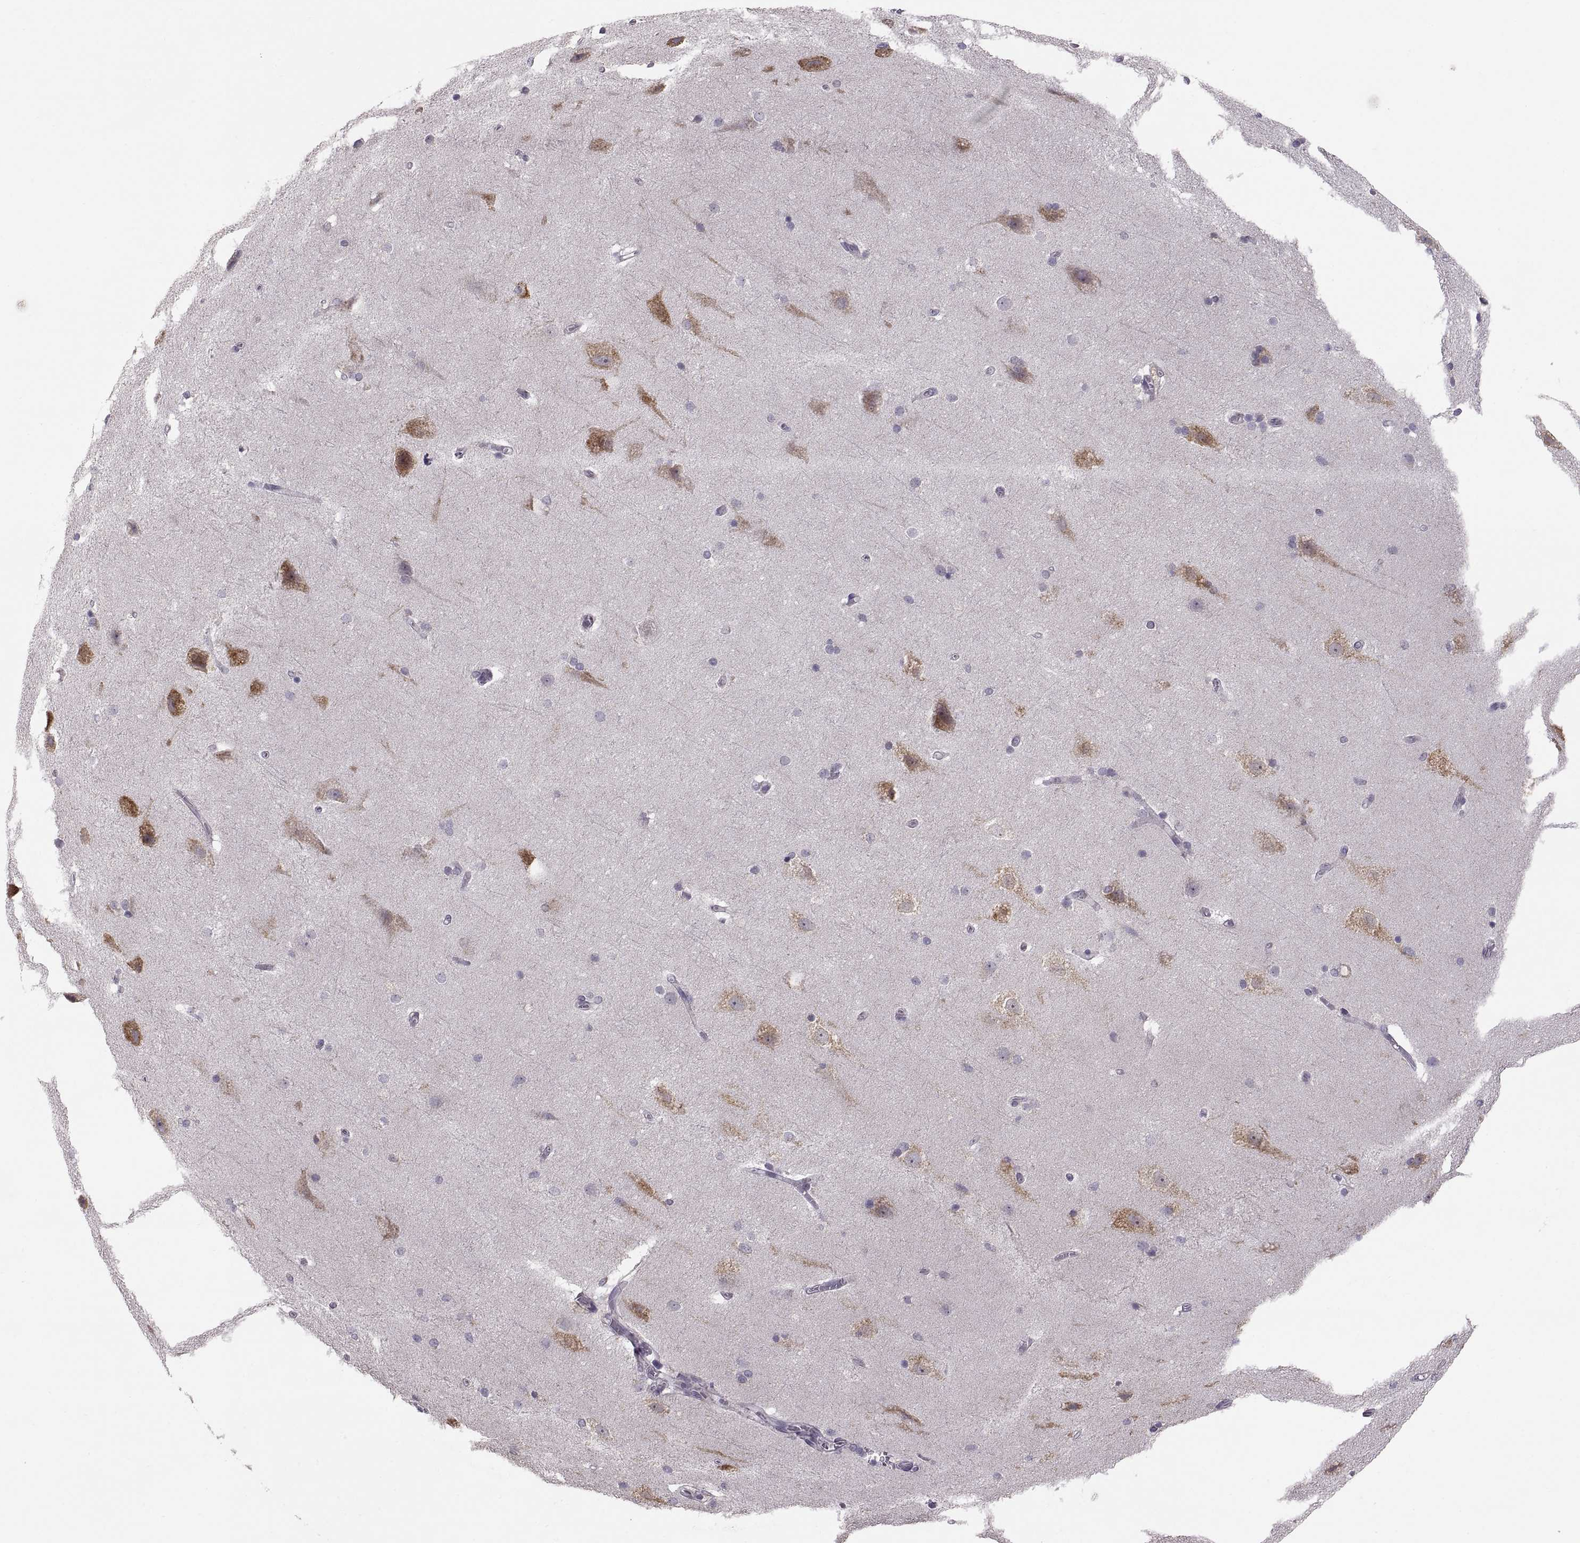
{"staining": {"intensity": "negative", "quantity": "none", "location": "none"}, "tissue": "hippocampus", "cell_type": "Glial cells", "image_type": "normal", "snomed": [{"axis": "morphology", "description": "Normal tissue, NOS"}, {"axis": "topography", "description": "Cerebral cortex"}, {"axis": "topography", "description": "Hippocampus"}], "caption": "An IHC image of unremarkable hippocampus is shown. There is no staining in glial cells of hippocampus. The staining is performed using DAB (3,3'-diaminobenzidine) brown chromogen with nuclei counter-stained in using hematoxylin.", "gene": "HMGCR", "patient": {"sex": "female", "age": 19}}